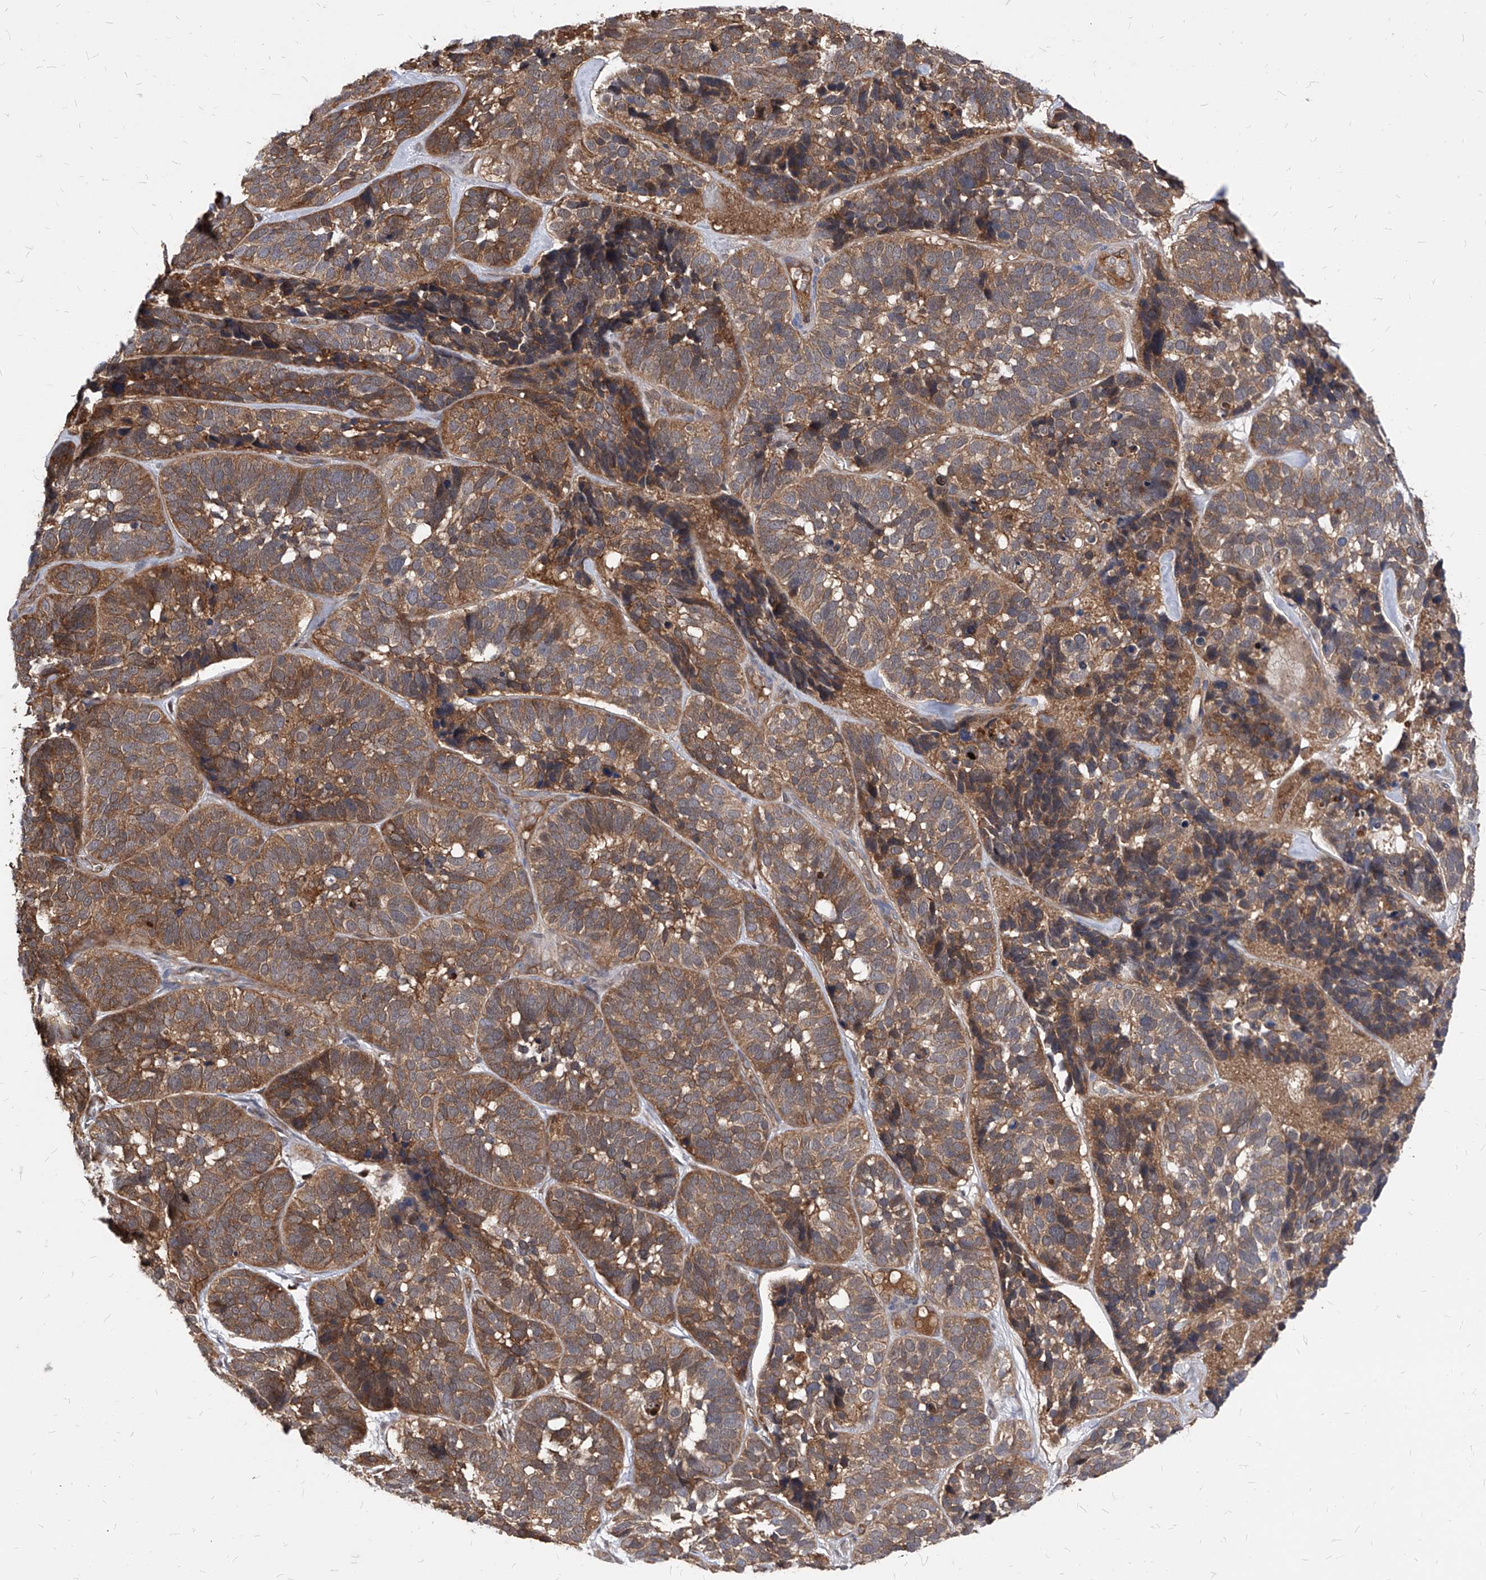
{"staining": {"intensity": "moderate", "quantity": ">75%", "location": "cytoplasmic/membranous"}, "tissue": "skin cancer", "cell_type": "Tumor cells", "image_type": "cancer", "snomed": [{"axis": "morphology", "description": "Basal cell carcinoma"}, {"axis": "topography", "description": "Skin"}], "caption": "The micrograph demonstrates staining of skin cancer, revealing moderate cytoplasmic/membranous protein expression (brown color) within tumor cells.", "gene": "ABRACL", "patient": {"sex": "male", "age": 62}}